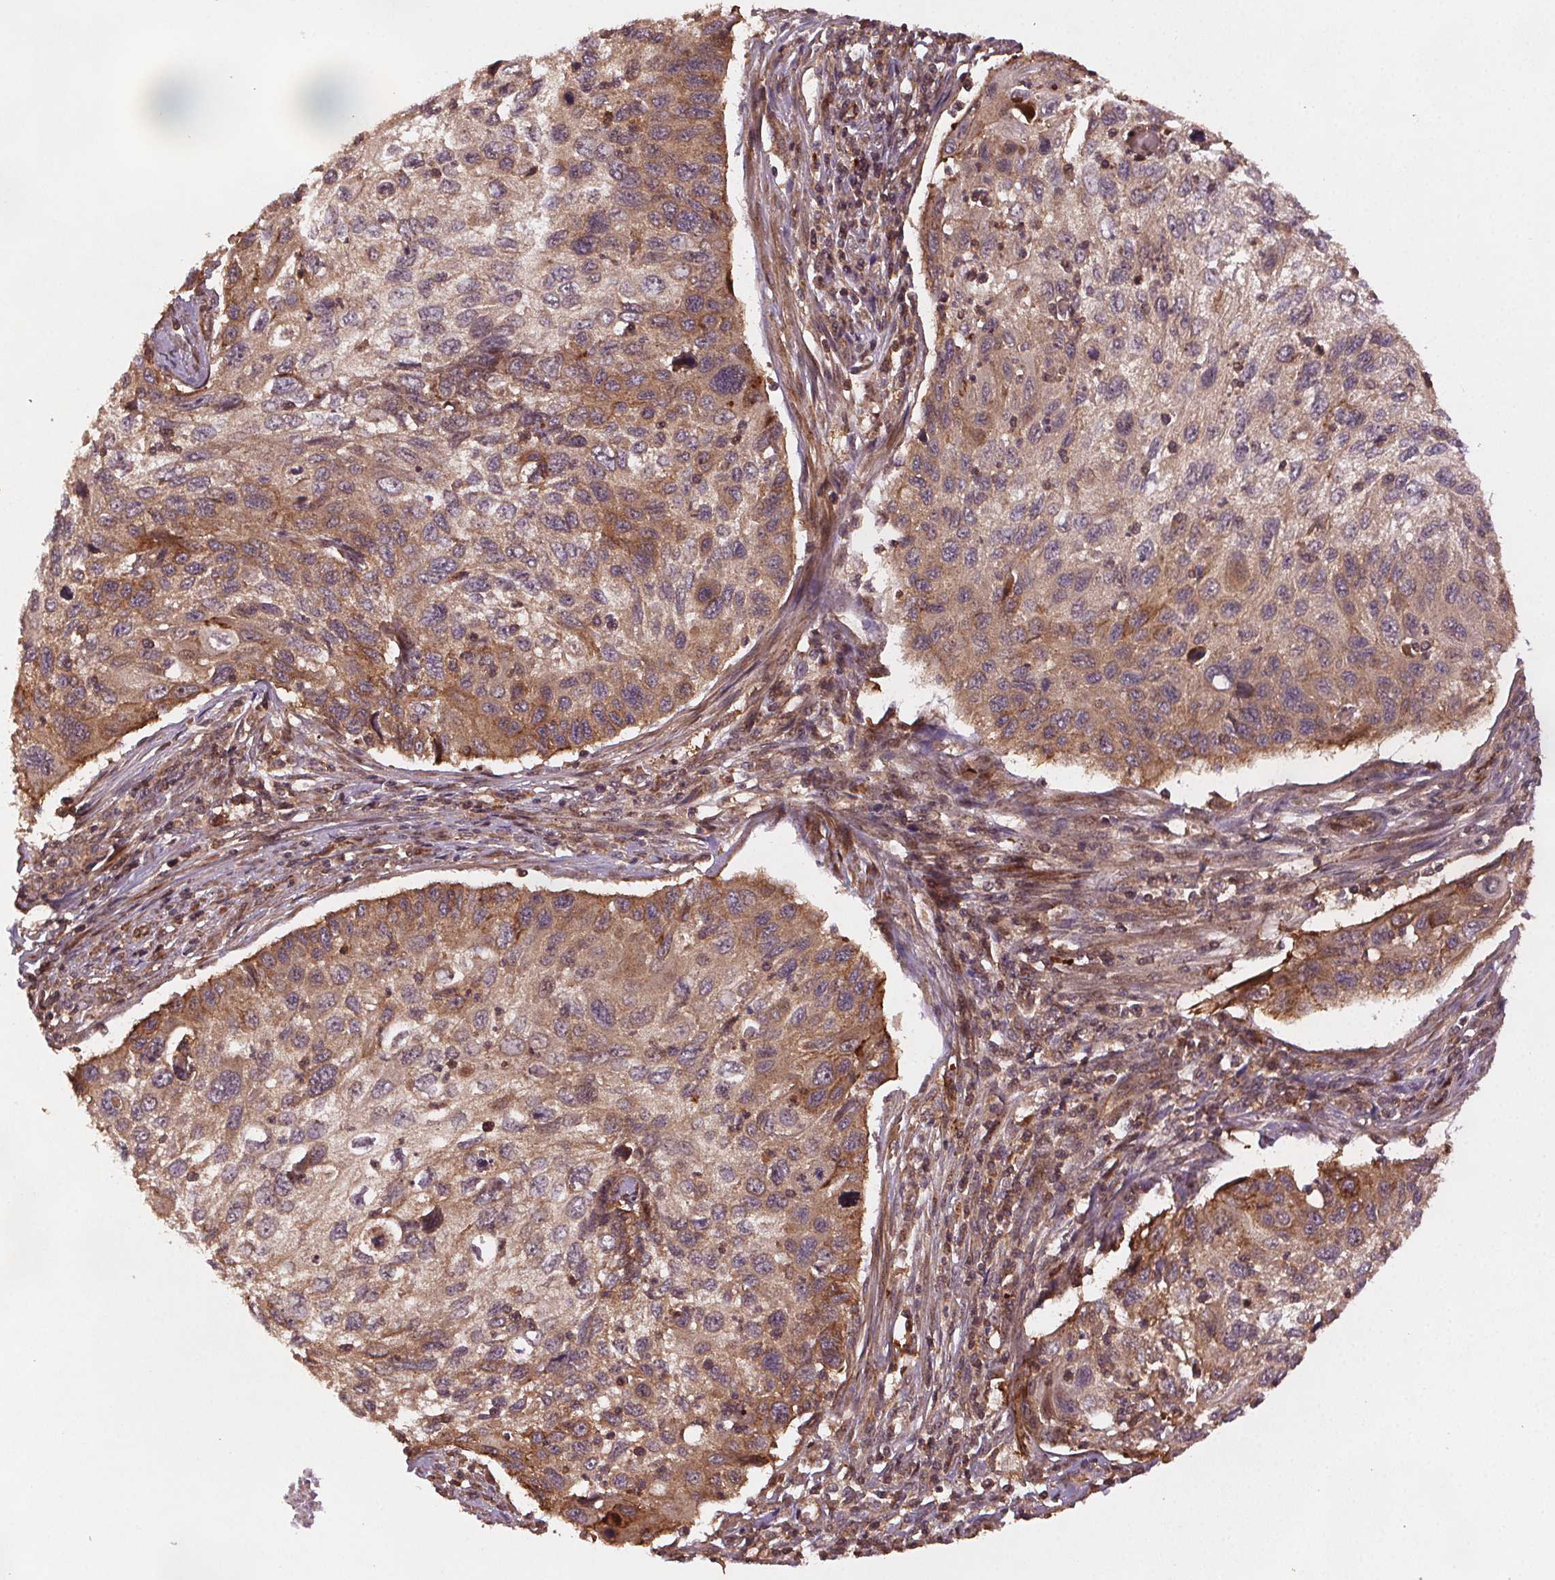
{"staining": {"intensity": "moderate", "quantity": "25%-75%", "location": "cytoplasmic/membranous"}, "tissue": "cervical cancer", "cell_type": "Tumor cells", "image_type": "cancer", "snomed": [{"axis": "morphology", "description": "Squamous cell carcinoma, NOS"}, {"axis": "topography", "description": "Cervix"}], "caption": "Cervical cancer (squamous cell carcinoma) stained for a protein exhibits moderate cytoplasmic/membranous positivity in tumor cells.", "gene": "SEC14L2", "patient": {"sex": "female", "age": 70}}